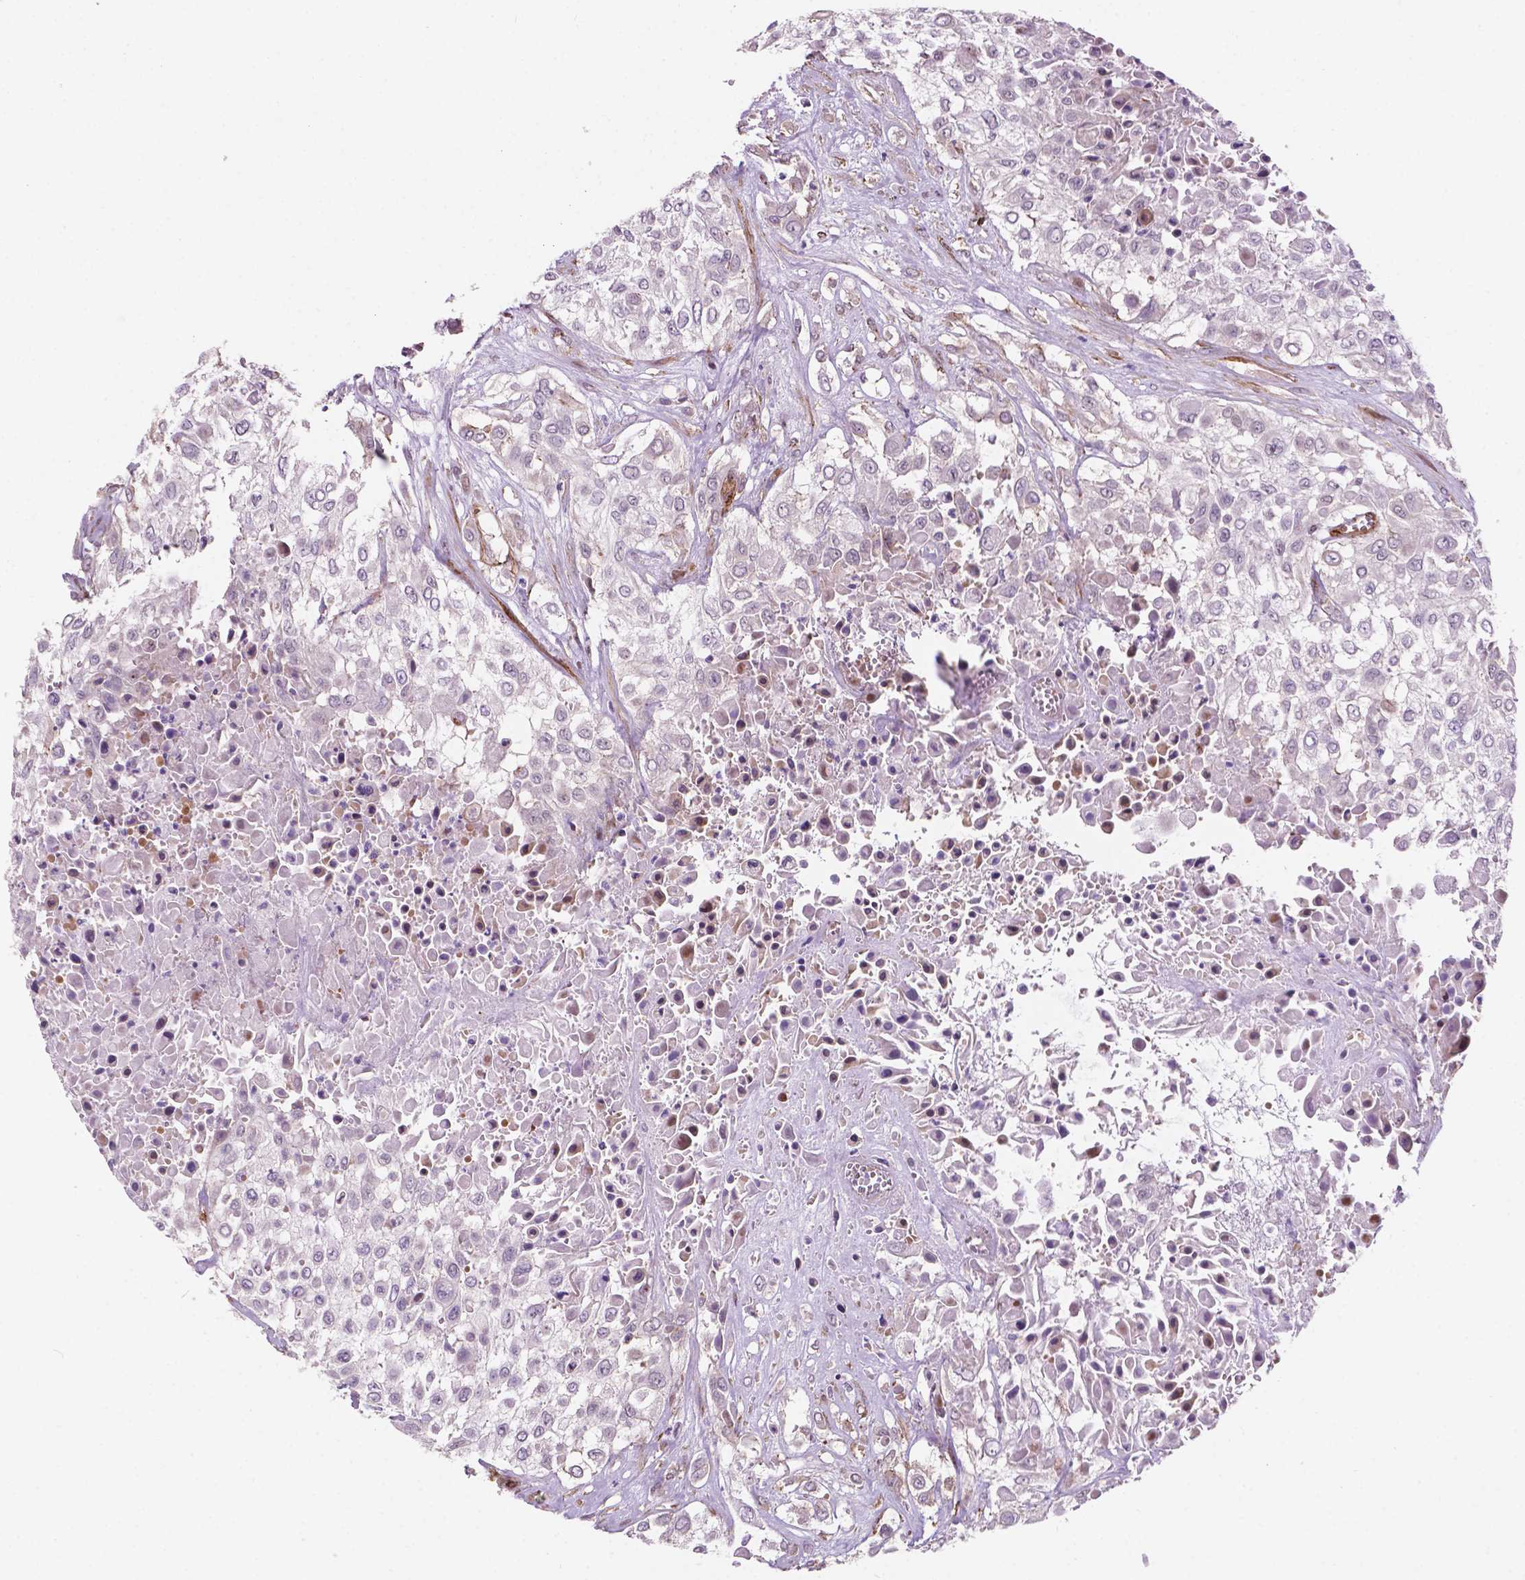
{"staining": {"intensity": "negative", "quantity": "none", "location": "none"}, "tissue": "urothelial cancer", "cell_type": "Tumor cells", "image_type": "cancer", "snomed": [{"axis": "morphology", "description": "Urothelial carcinoma, High grade"}, {"axis": "topography", "description": "Urinary bladder"}], "caption": "Tumor cells are negative for protein expression in human high-grade urothelial carcinoma.", "gene": "EGFL8", "patient": {"sex": "male", "age": 57}}